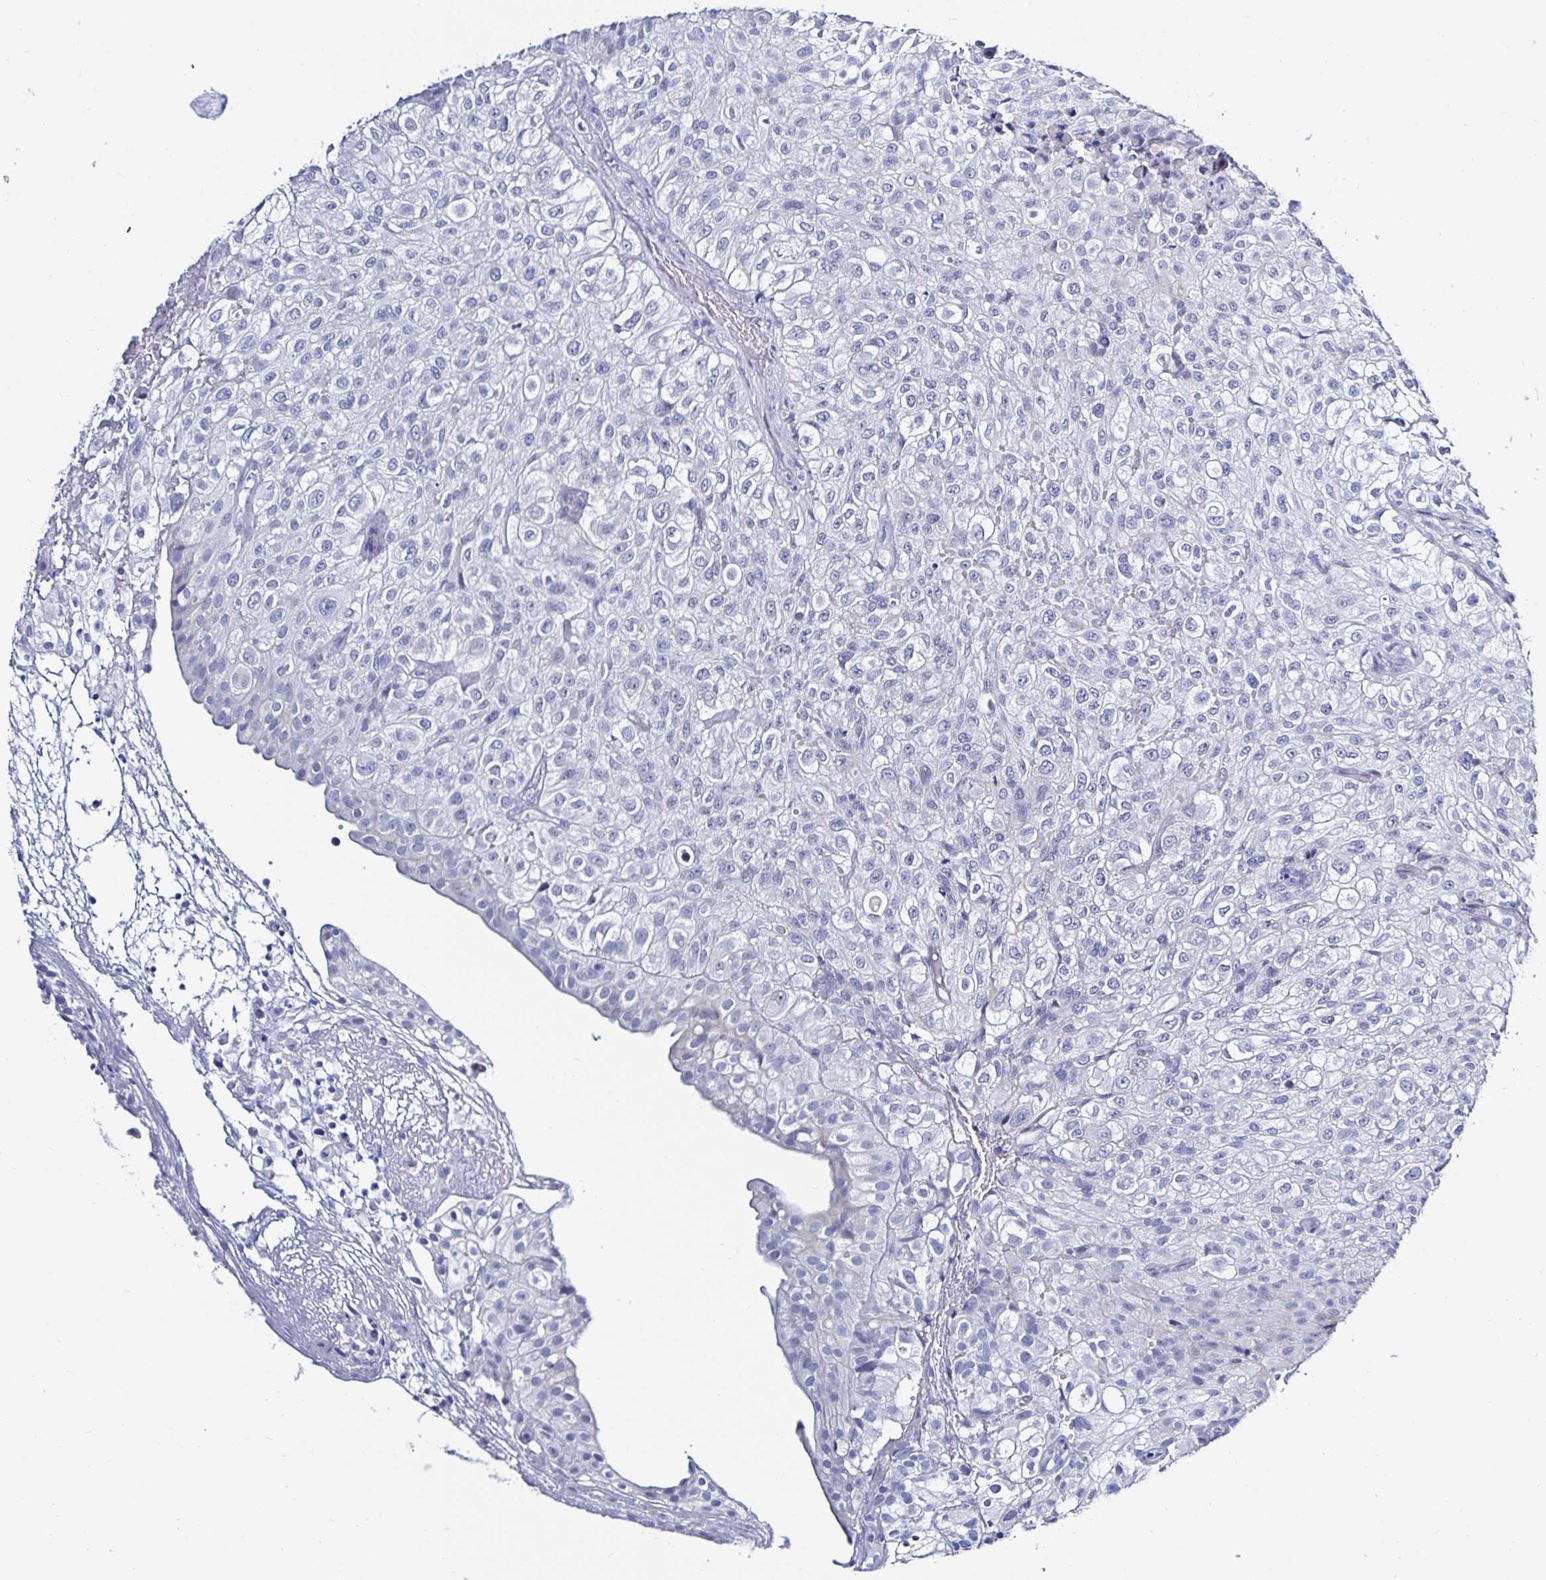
{"staining": {"intensity": "negative", "quantity": "none", "location": "none"}, "tissue": "urothelial cancer", "cell_type": "Tumor cells", "image_type": "cancer", "snomed": [{"axis": "morphology", "description": "Urothelial carcinoma, High grade"}, {"axis": "topography", "description": "Urinary bladder"}], "caption": "Immunohistochemistry of human high-grade urothelial carcinoma displays no staining in tumor cells.", "gene": "OR10K1", "patient": {"sex": "male", "age": 56}}